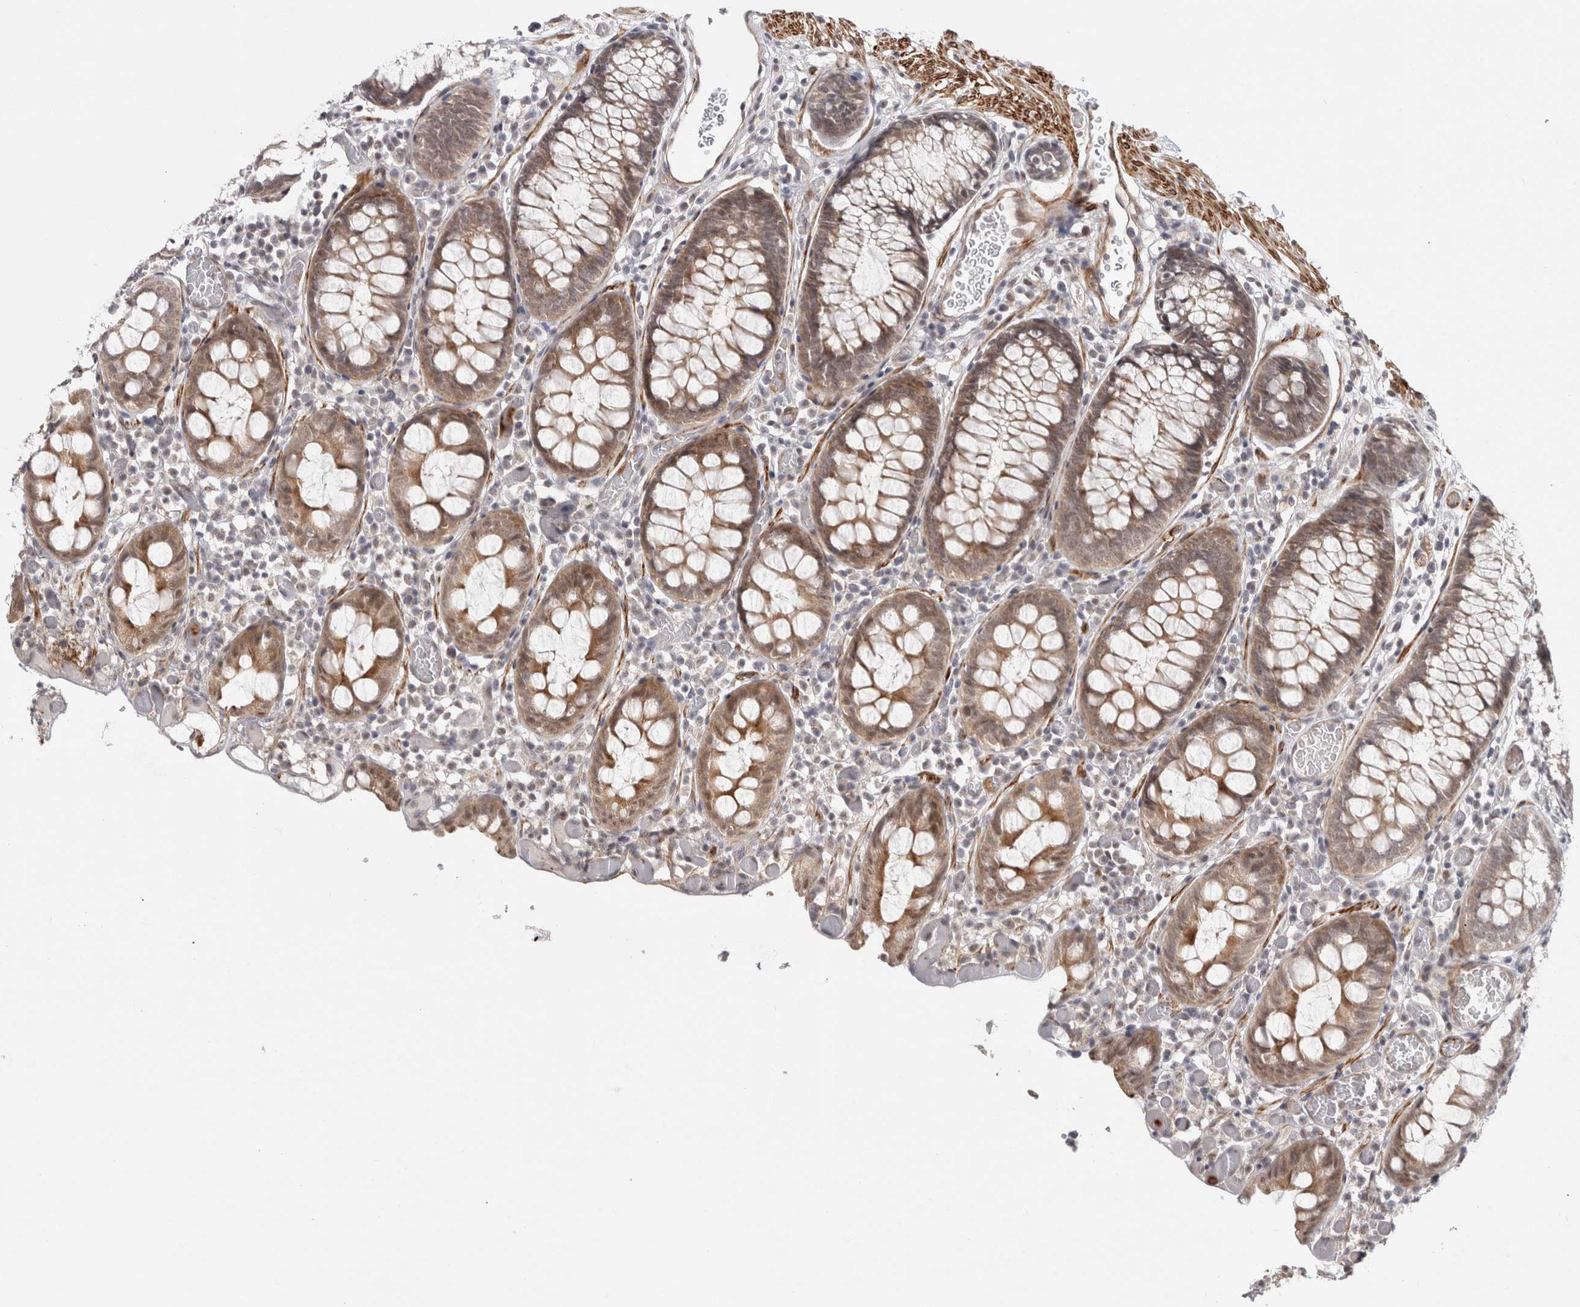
{"staining": {"intensity": "moderate", "quantity": ">75%", "location": "cytoplasmic/membranous"}, "tissue": "colon", "cell_type": "Endothelial cells", "image_type": "normal", "snomed": [{"axis": "morphology", "description": "Normal tissue, NOS"}, {"axis": "topography", "description": "Colon"}], "caption": "About >75% of endothelial cells in unremarkable colon reveal moderate cytoplasmic/membranous protein staining as visualized by brown immunohistochemical staining.", "gene": "ZNF318", "patient": {"sex": "male", "age": 14}}